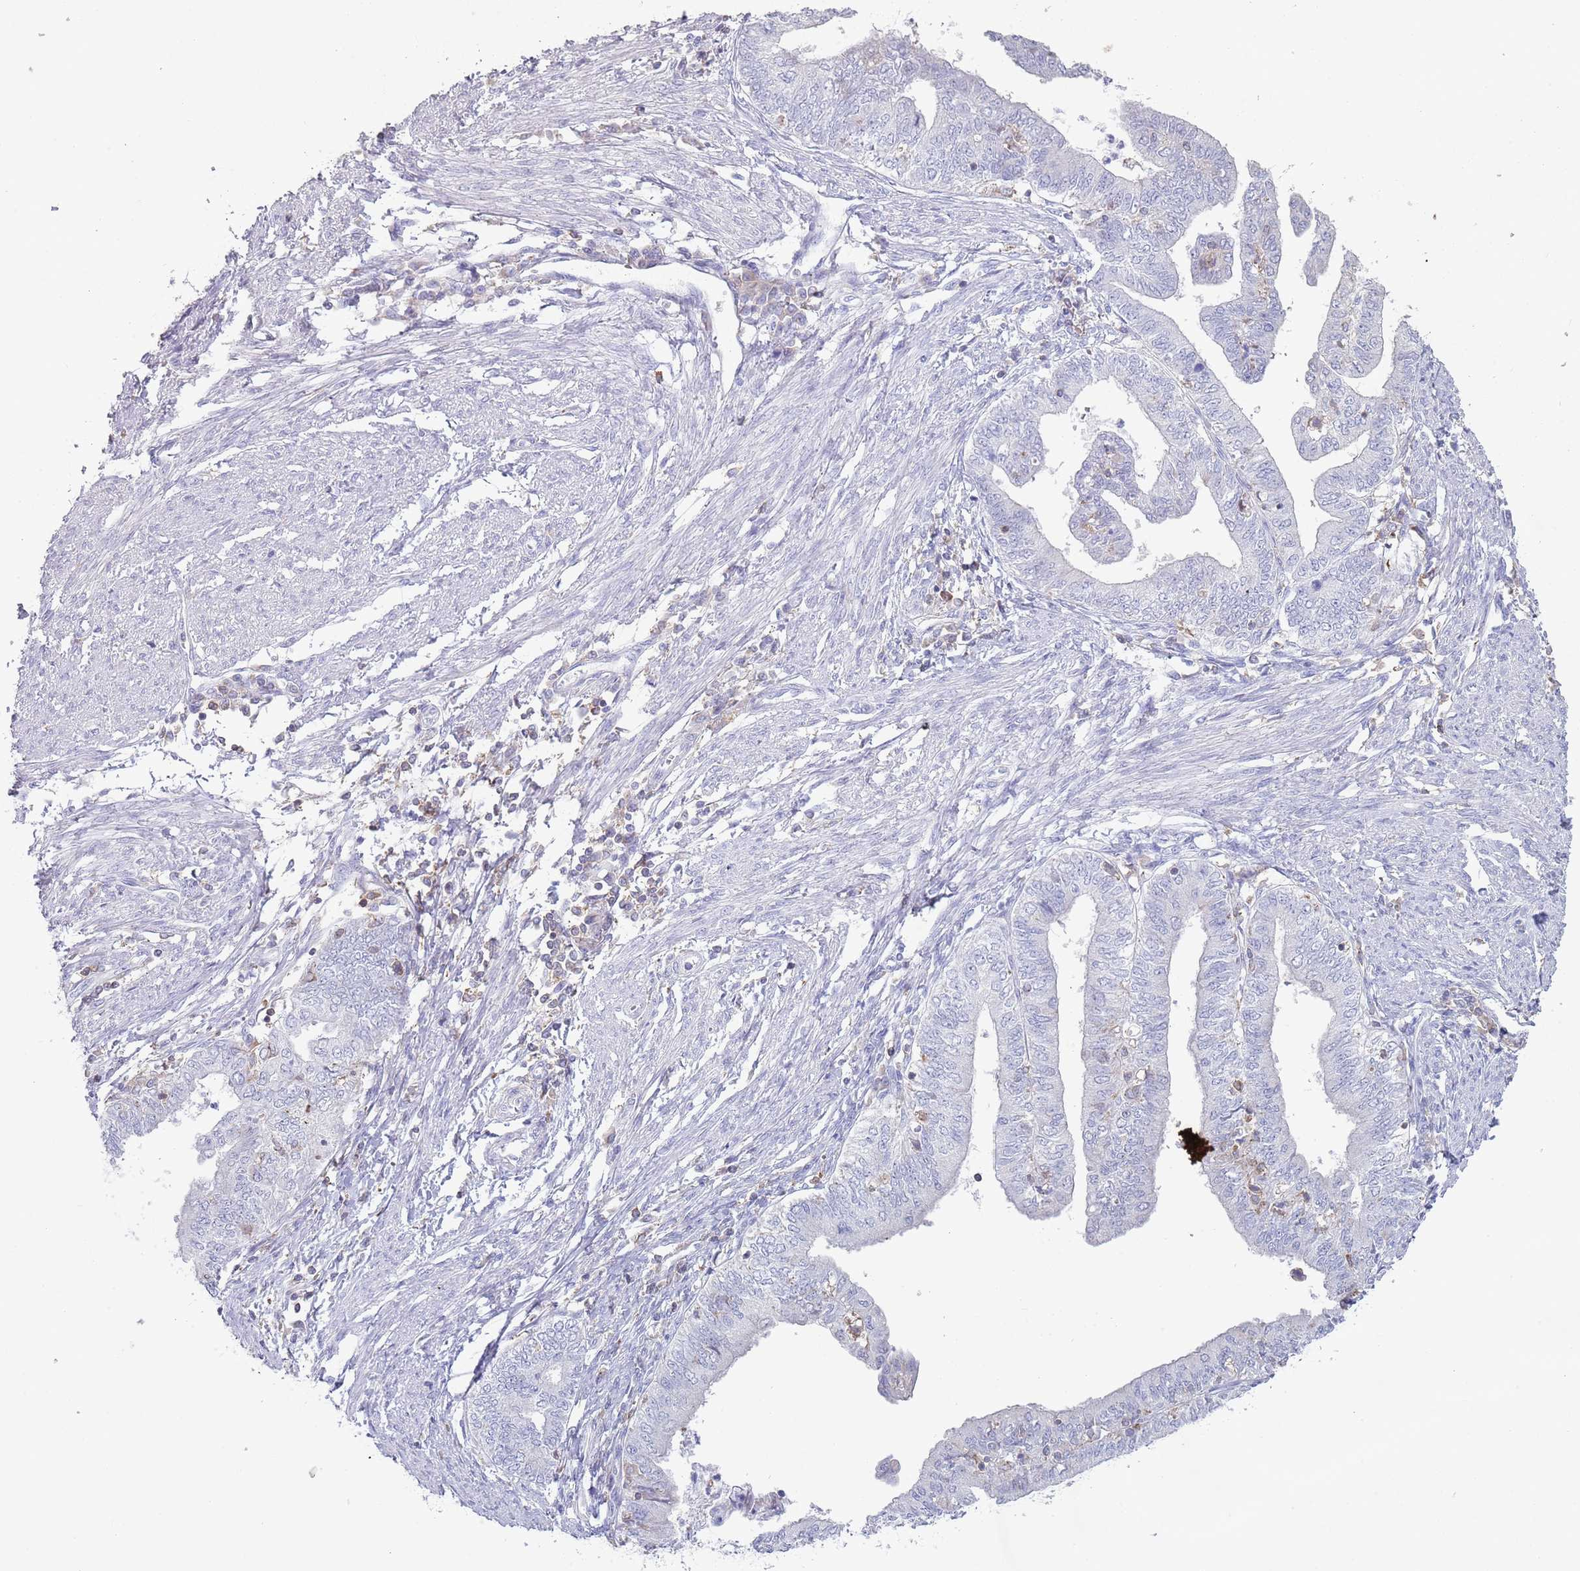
{"staining": {"intensity": "negative", "quantity": "none", "location": "none"}, "tissue": "endometrial cancer", "cell_type": "Tumor cells", "image_type": "cancer", "snomed": [{"axis": "morphology", "description": "Adenocarcinoma, NOS"}, {"axis": "topography", "description": "Endometrium"}], "caption": "Immunohistochemistry (IHC) photomicrograph of neoplastic tissue: human endometrial cancer stained with DAB (3,3'-diaminobenzidine) shows no significant protein staining in tumor cells.", "gene": "LPXN", "patient": {"sex": "female", "age": 66}}